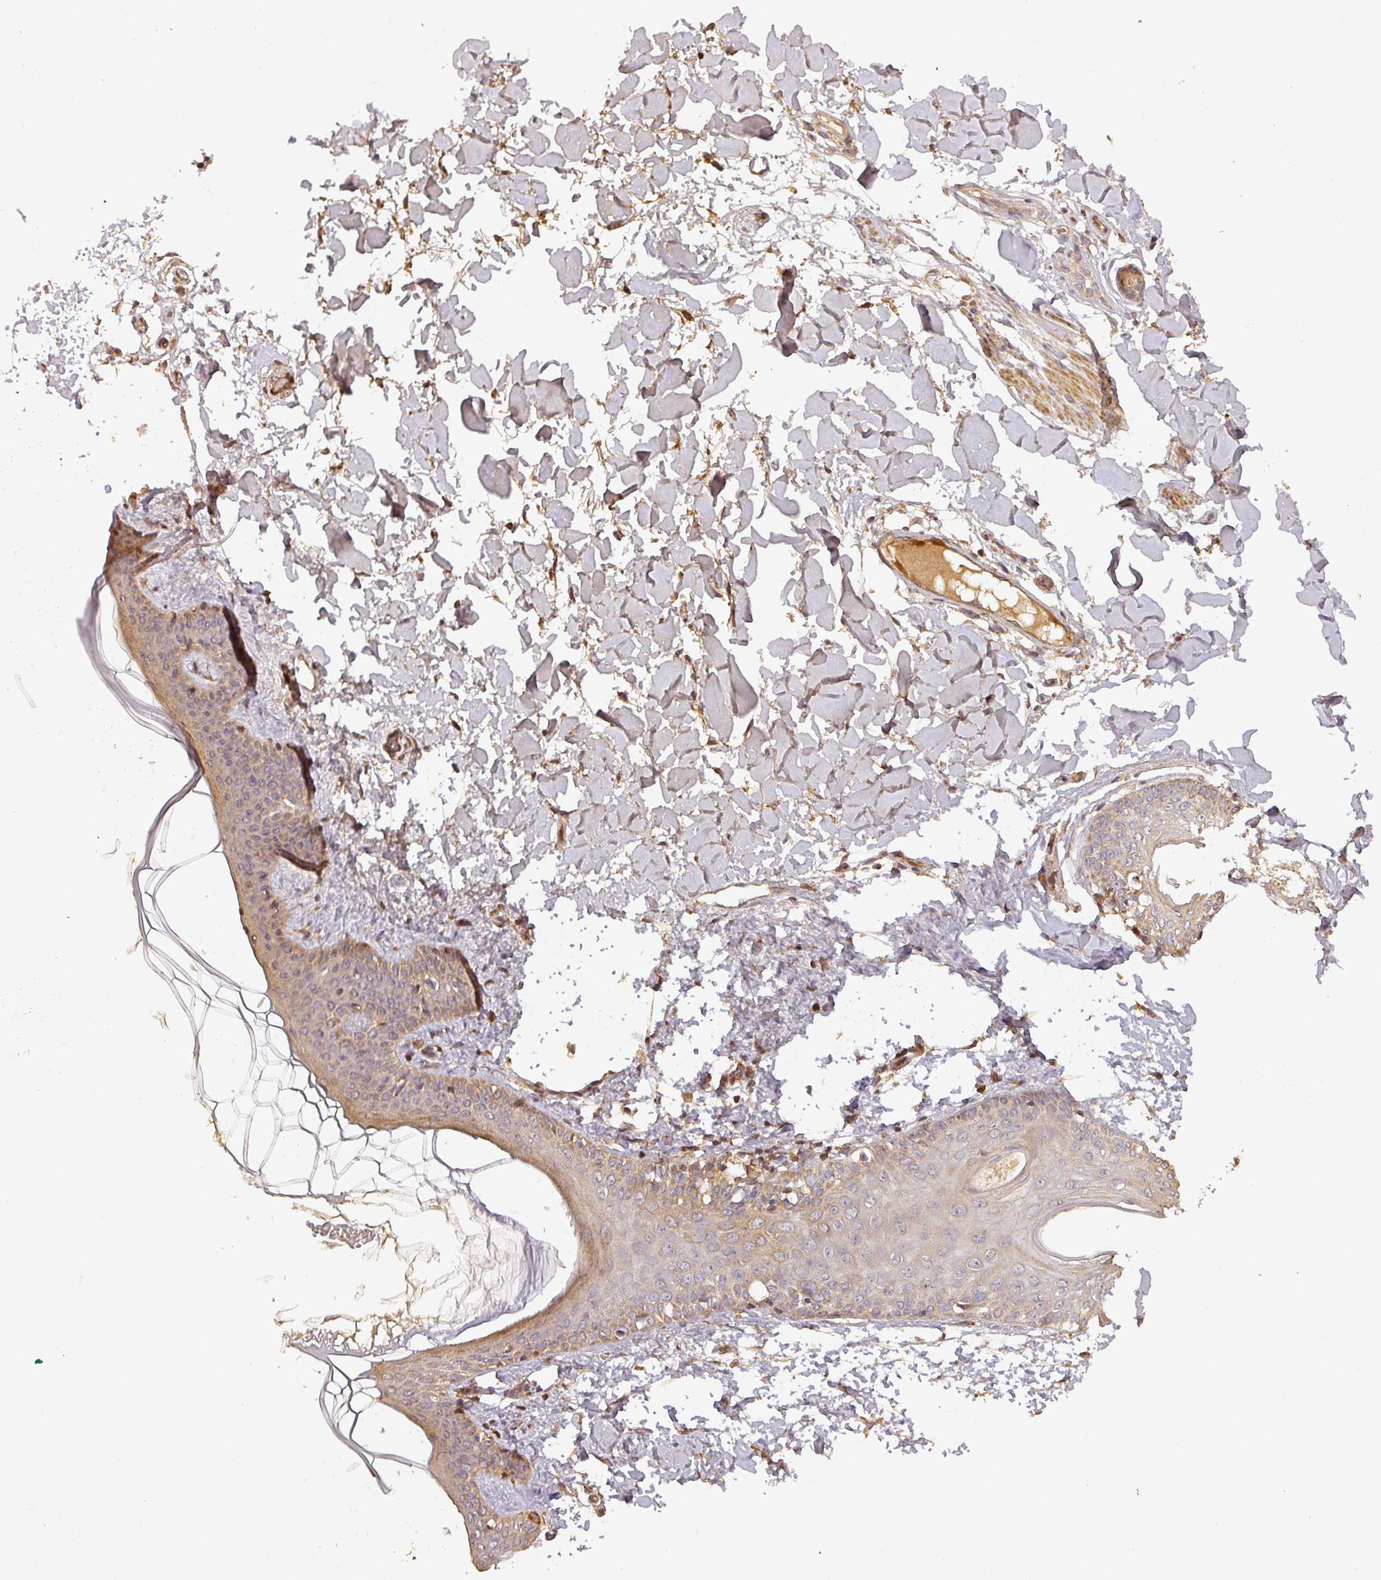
{"staining": {"intensity": "moderate", "quantity": "25%-75%", "location": "cytoplasmic/membranous"}, "tissue": "skin", "cell_type": "Fibroblasts", "image_type": "normal", "snomed": [{"axis": "morphology", "description": "Normal tissue, NOS"}, {"axis": "topography", "description": "Skin"}], "caption": "Protein staining reveals moderate cytoplasmic/membranous expression in approximately 25%-75% of fibroblasts in benign skin. The staining was performed using DAB, with brown indicating positive protein expression. Nuclei are stained blue with hematoxylin.", "gene": "BPIFB3", "patient": {"sex": "female", "age": 34}}